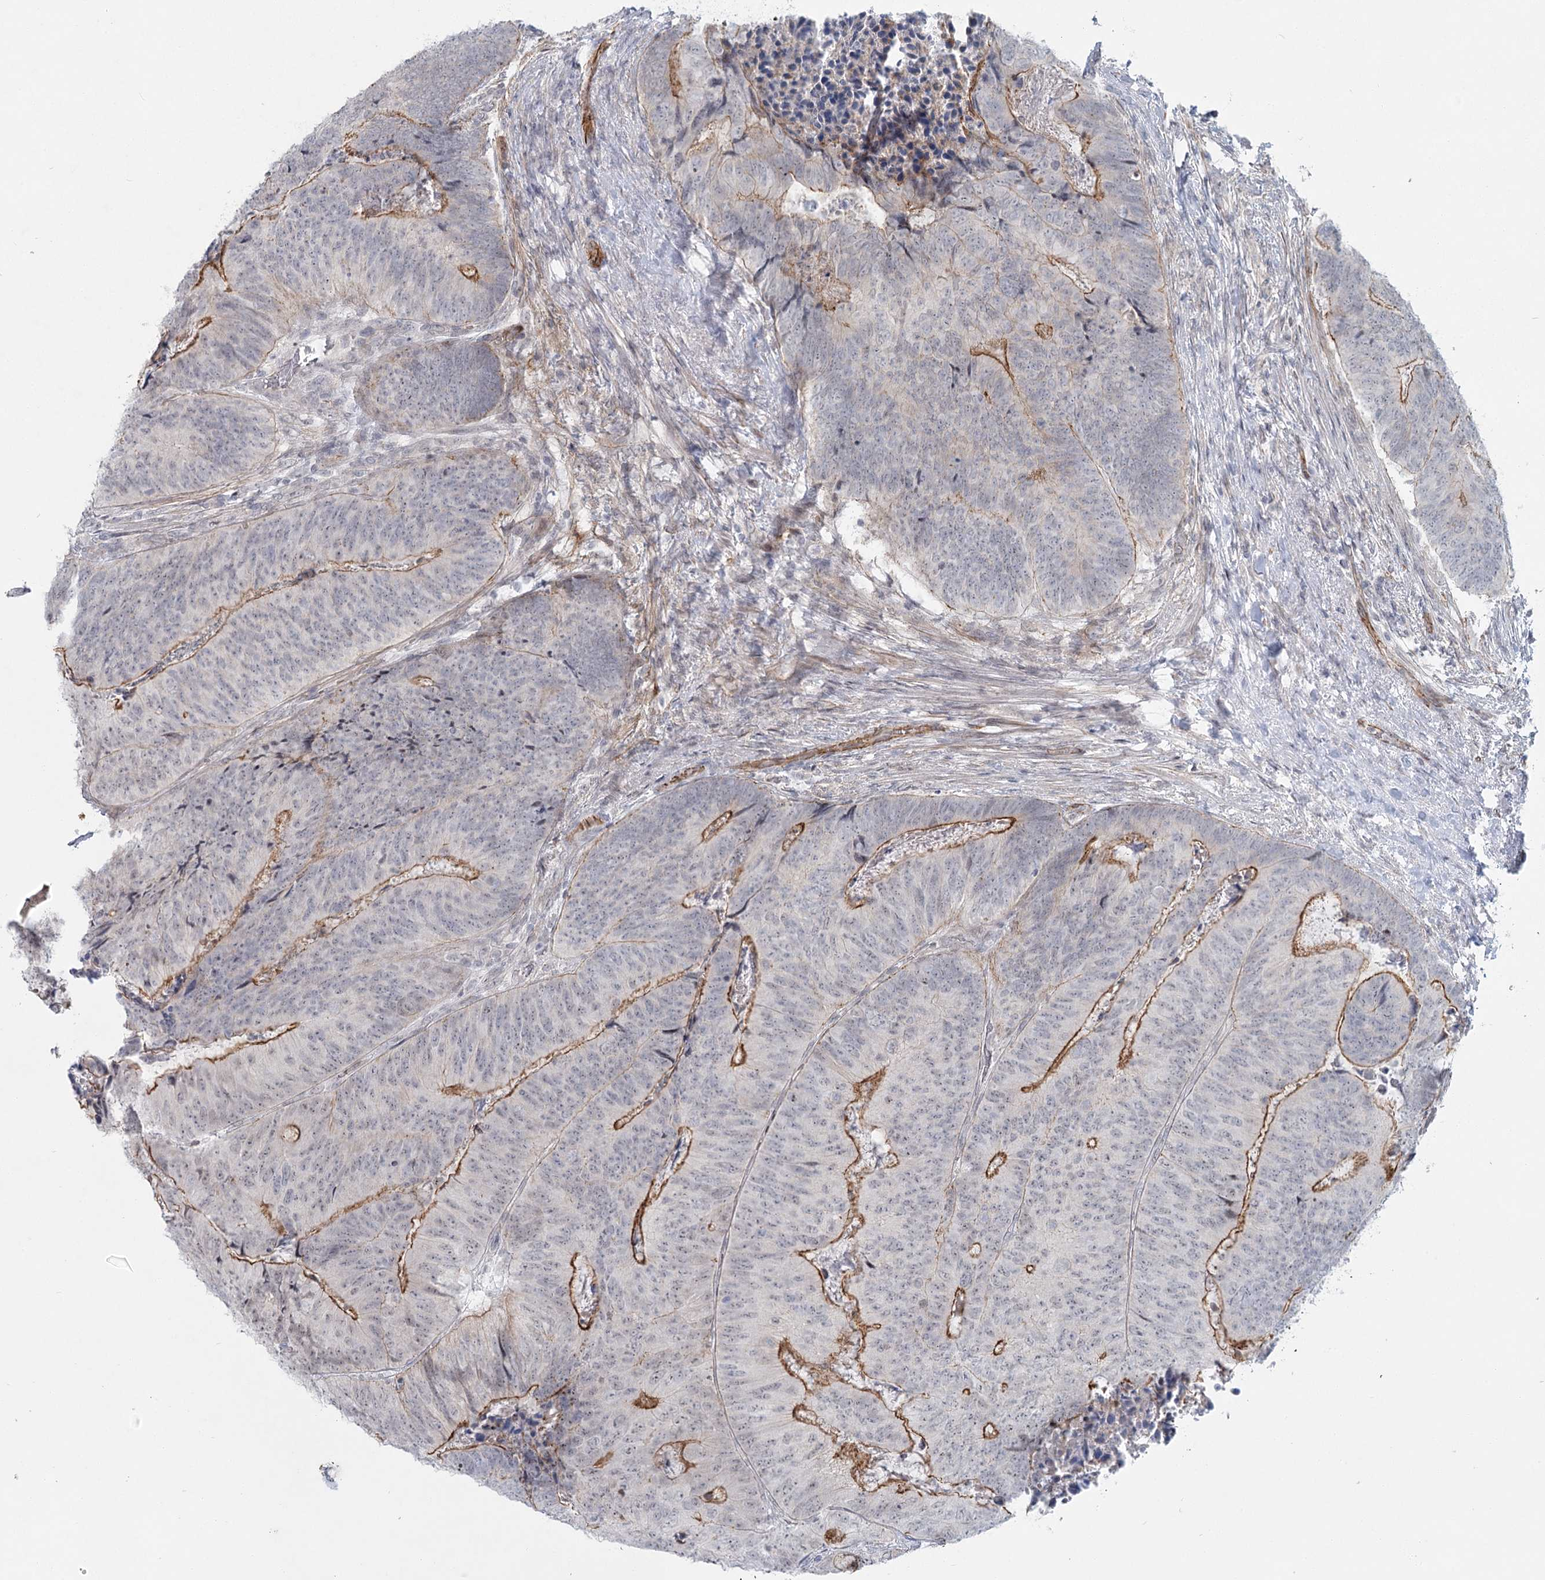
{"staining": {"intensity": "strong", "quantity": "25%-75%", "location": "cytoplasmic/membranous"}, "tissue": "colorectal cancer", "cell_type": "Tumor cells", "image_type": "cancer", "snomed": [{"axis": "morphology", "description": "Adenocarcinoma, NOS"}, {"axis": "topography", "description": "Colon"}], "caption": "Protein expression analysis of human colorectal adenocarcinoma reveals strong cytoplasmic/membranous positivity in approximately 25%-75% of tumor cells. The protein of interest is shown in brown color, while the nuclei are stained blue.", "gene": "ABHD8", "patient": {"sex": "female", "age": 67}}